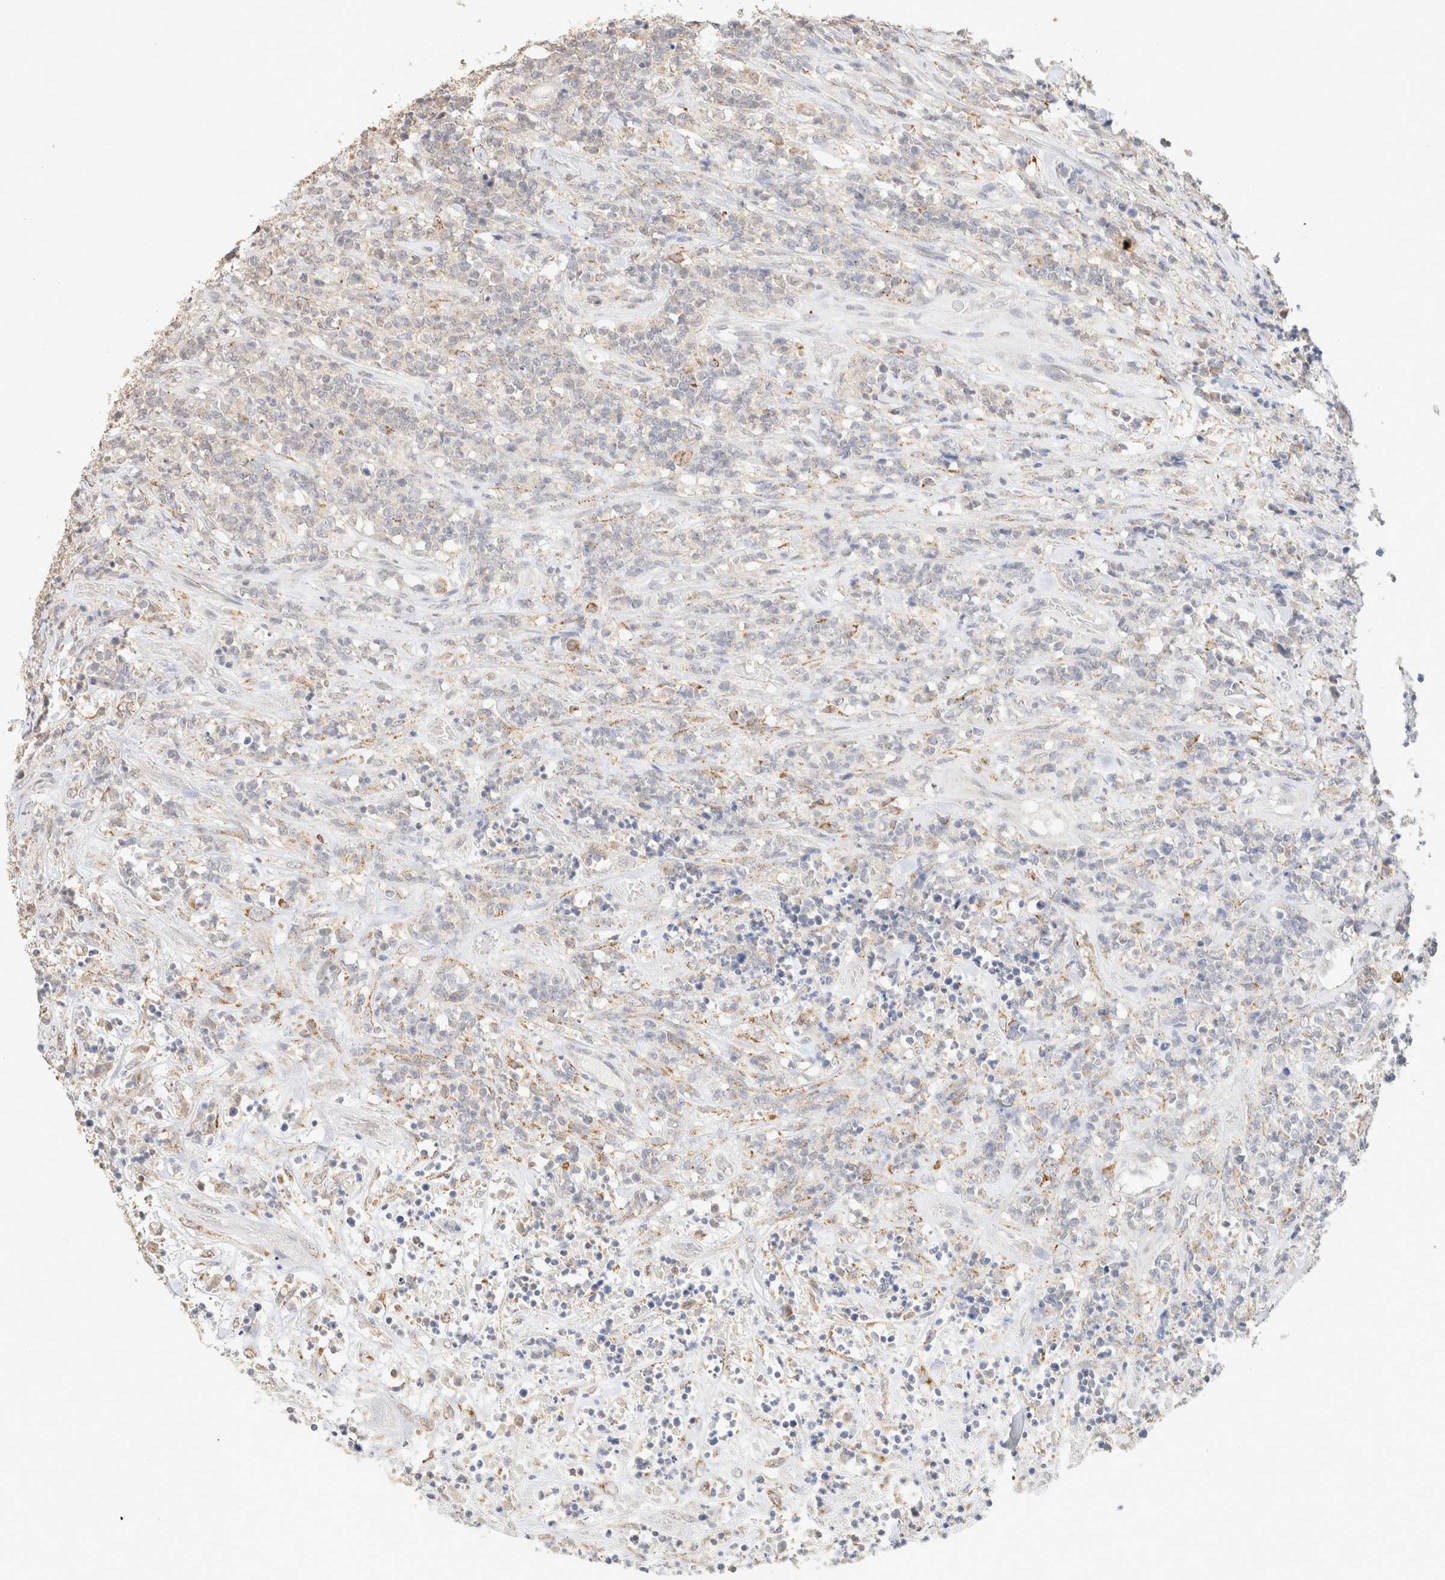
{"staining": {"intensity": "negative", "quantity": "none", "location": "none"}, "tissue": "lymphoma", "cell_type": "Tumor cells", "image_type": "cancer", "snomed": [{"axis": "morphology", "description": "Malignant lymphoma, non-Hodgkin's type, High grade"}, {"axis": "topography", "description": "Soft tissue"}], "caption": "Immunohistochemistry (IHC) photomicrograph of human lymphoma stained for a protein (brown), which demonstrates no expression in tumor cells.", "gene": "CPA1", "patient": {"sex": "male", "age": 18}}